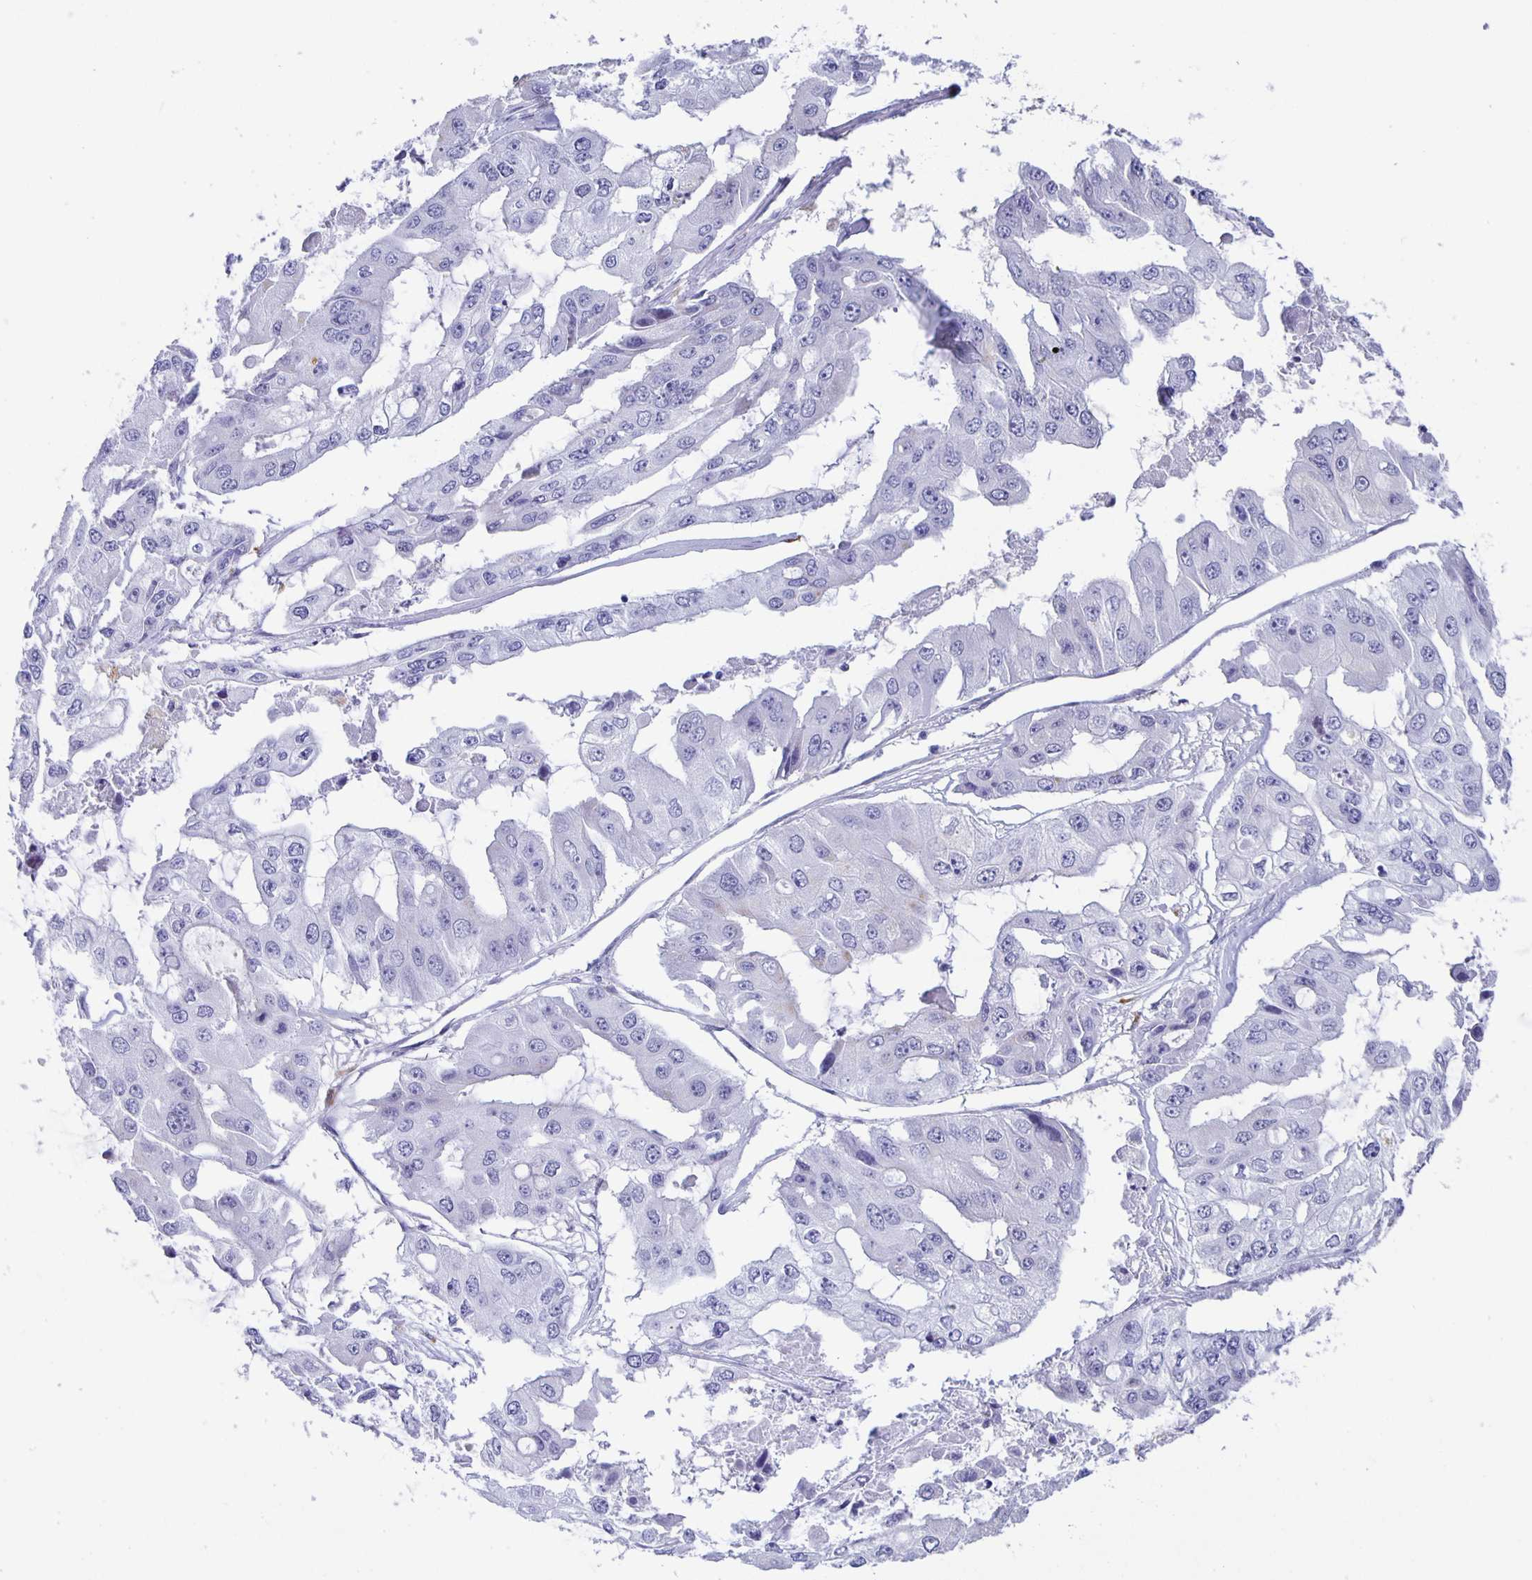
{"staining": {"intensity": "negative", "quantity": "none", "location": "none"}, "tissue": "ovarian cancer", "cell_type": "Tumor cells", "image_type": "cancer", "snomed": [{"axis": "morphology", "description": "Cystadenocarcinoma, serous, NOS"}, {"axis": "topography", "description": "Ovary"}], "caption": "Immunohistochemistry (IHC) histopathology image of human serous cystadenocarcinoma (ovarian) stained for a protein (brown), which exhibits no positivity in tumor cells.", "gene": "LIPA", "patient": {"sex": "female", "age": 56}}